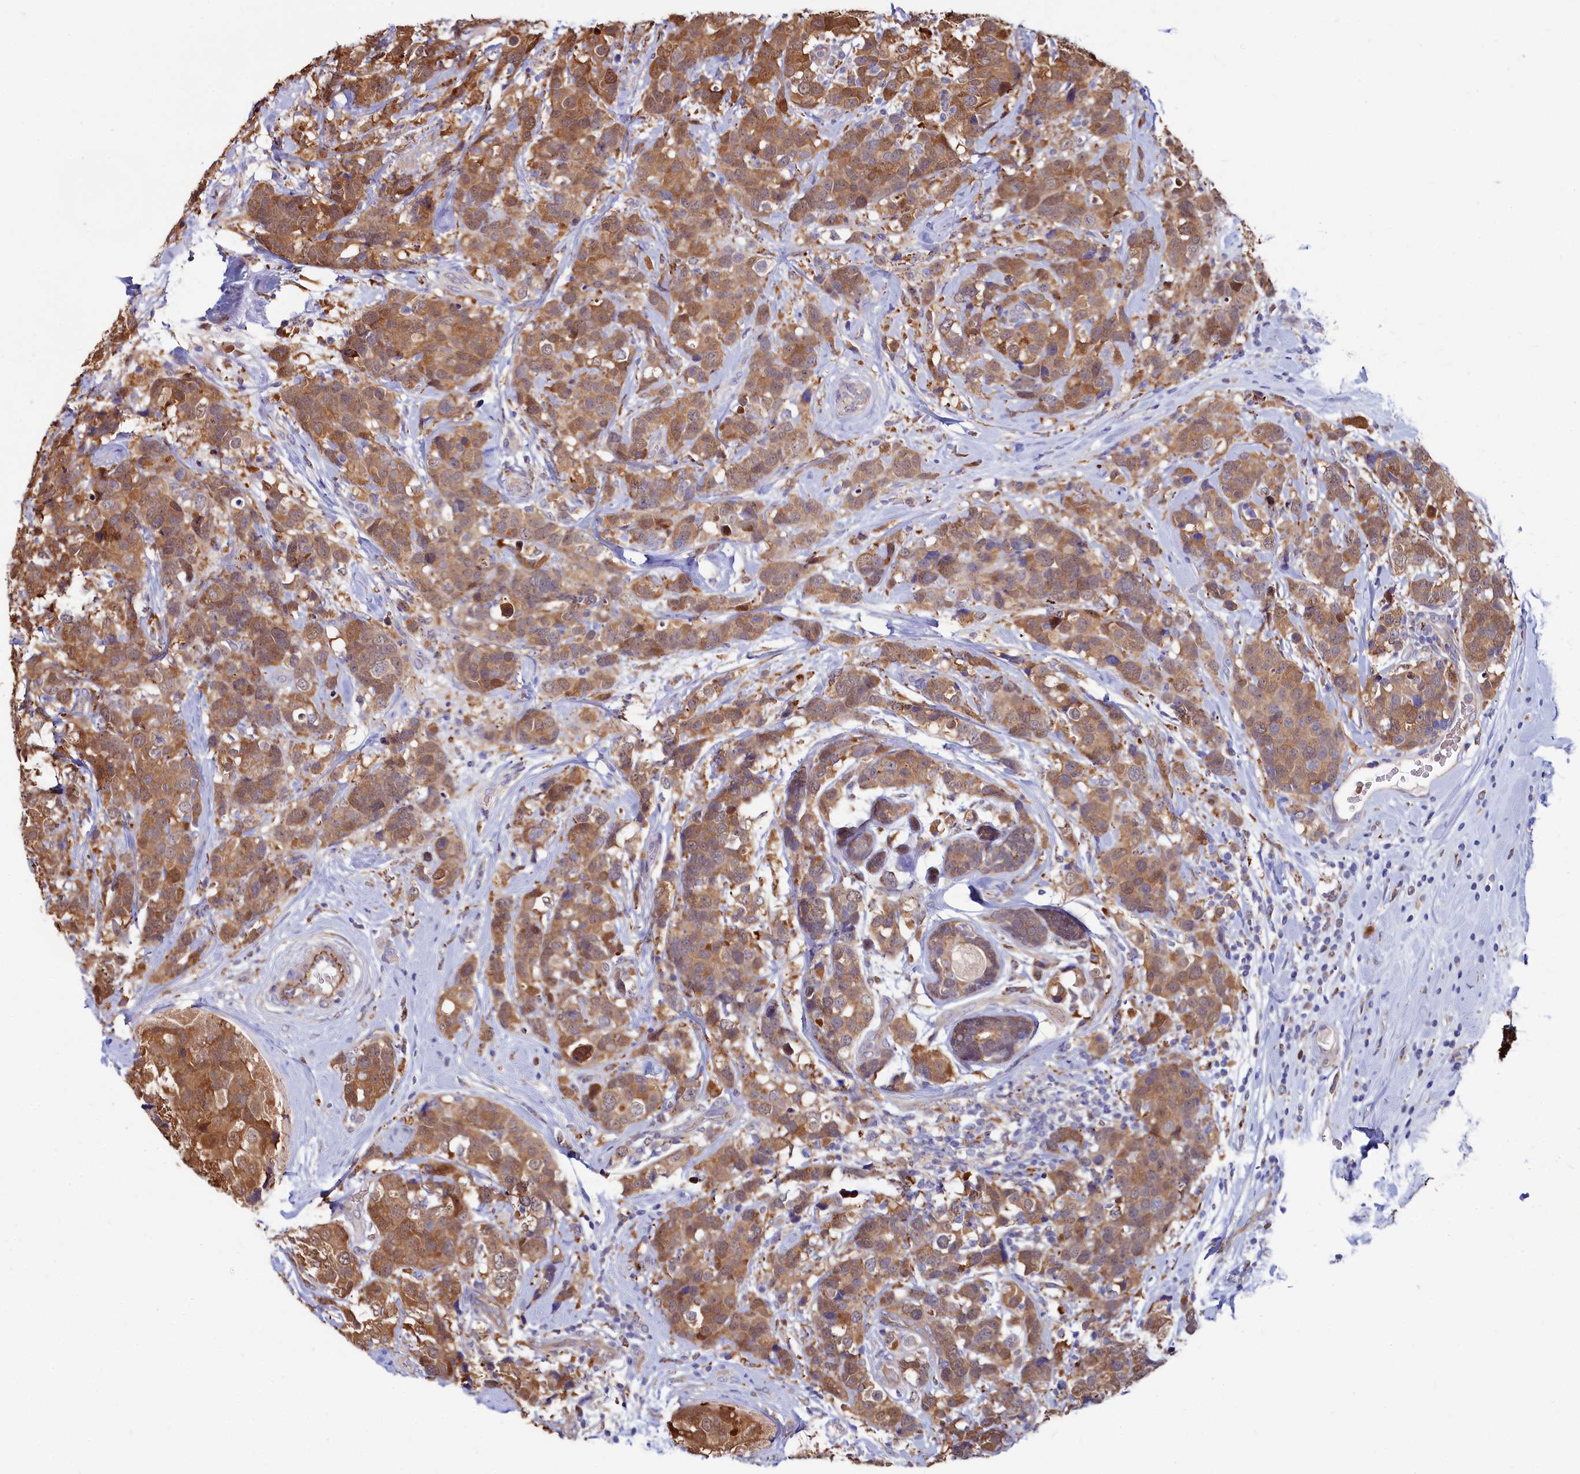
{"staining": {"intensity": "moderate", "quantity": ">75%", "location": "cytoplasmic/membranous"}, "tissue": "breast cancer", "cell_type": "Tumor cells", "image_type": "cancer", "snomed": [{"axis": "morphology", "description": "Lobular carcinoma"}, {"axis": "topography", "description": "Breast"}], "caption": "Protein analysis of breast lobular carcinoma tissue reveals moderate cytoplasmic/membranous positivity in approximately >75% of tumor cells.", "gene": "ASTE1", "patient": {"sex": "female", "age": 59}}